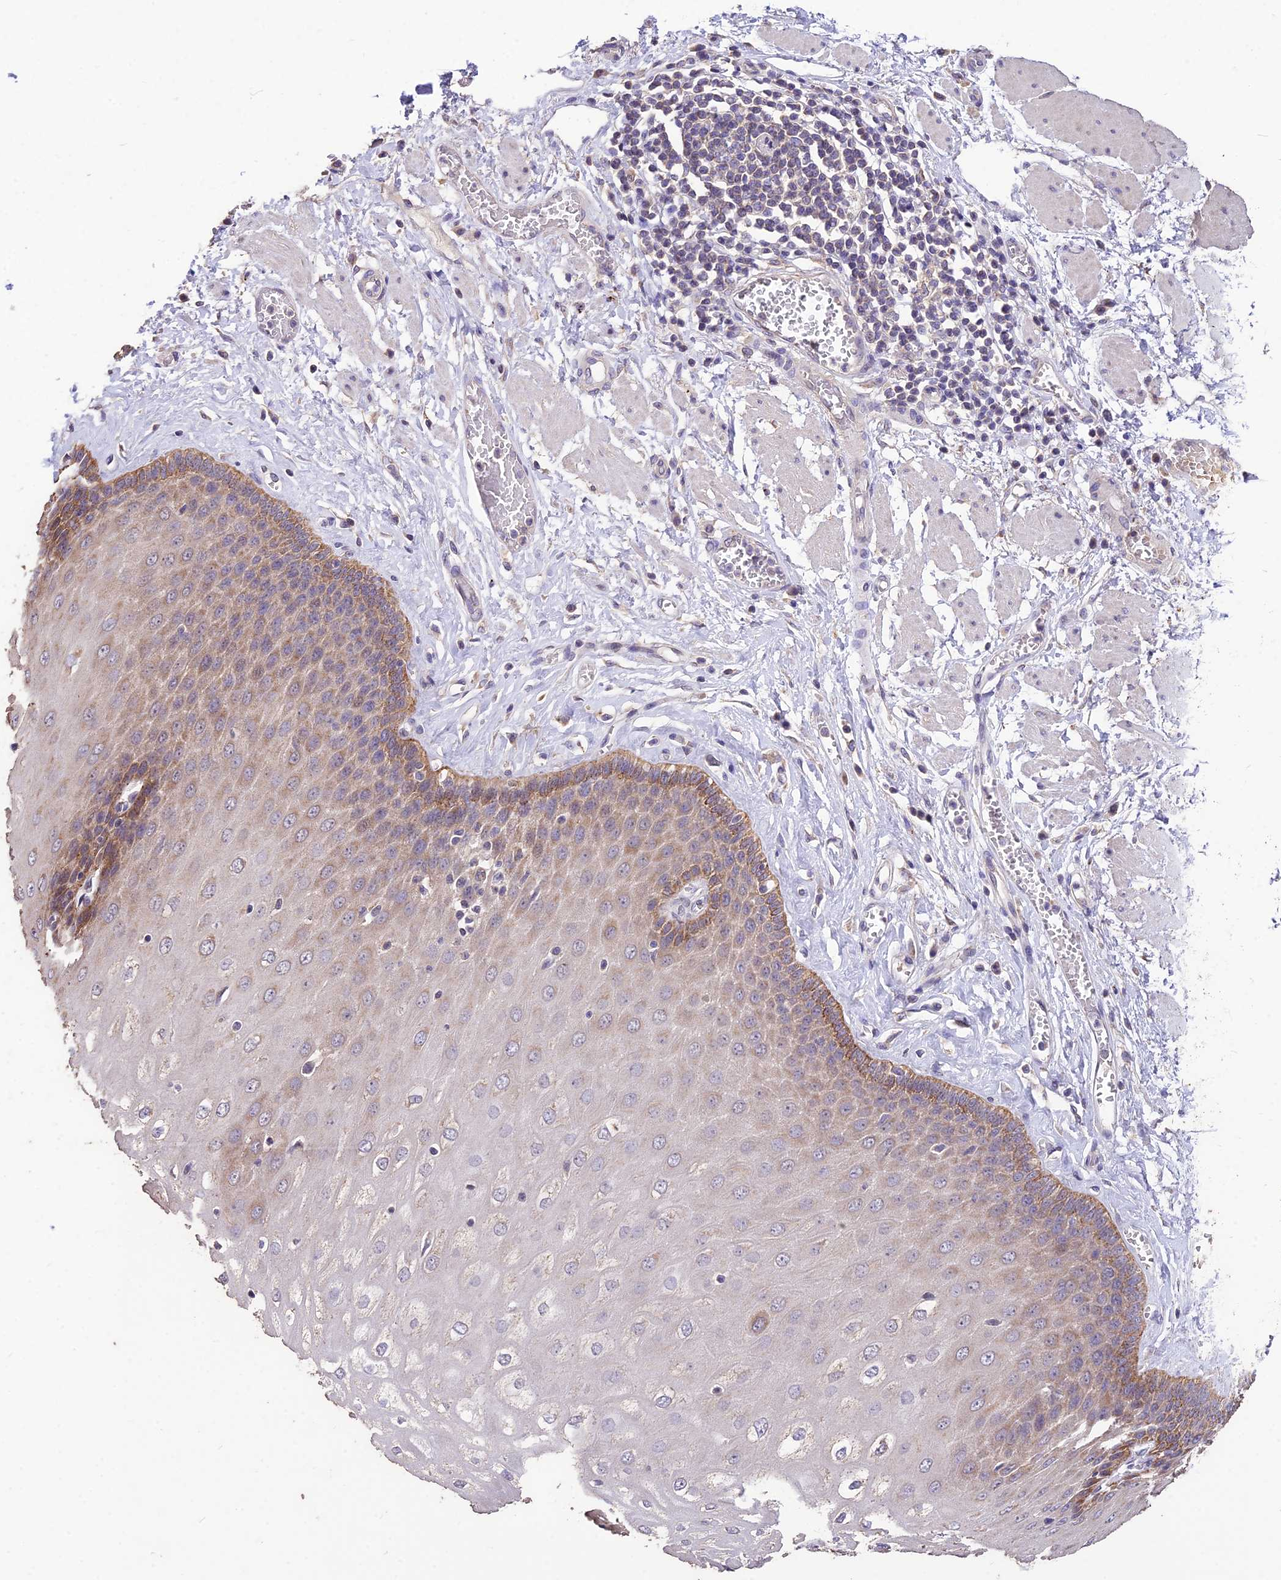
{"staining": {"intensity": "moderate", "quantity": "25%-75%", "location": "cytoplasmic/membranous"}, "tissue": "esophagus", "cell_type": "Squamous epithelial cells", "image_type": "normal", "snomed": [{"axis": "morphology", "description": "Normal tissue, NOS"}, {"axis": "topography", "description": "Esophagus"}], "caption": "Esophagus stained with DAB (3,3'-diaminobenzidine) immunohistochemistry demonstrates medium levels of moderate cytoplasmic/membranous positivity in approximately 25%-75% of squamous epithelial cells.", "gene": "SDHD", "patient": {"sex": "male", "age": 60}}